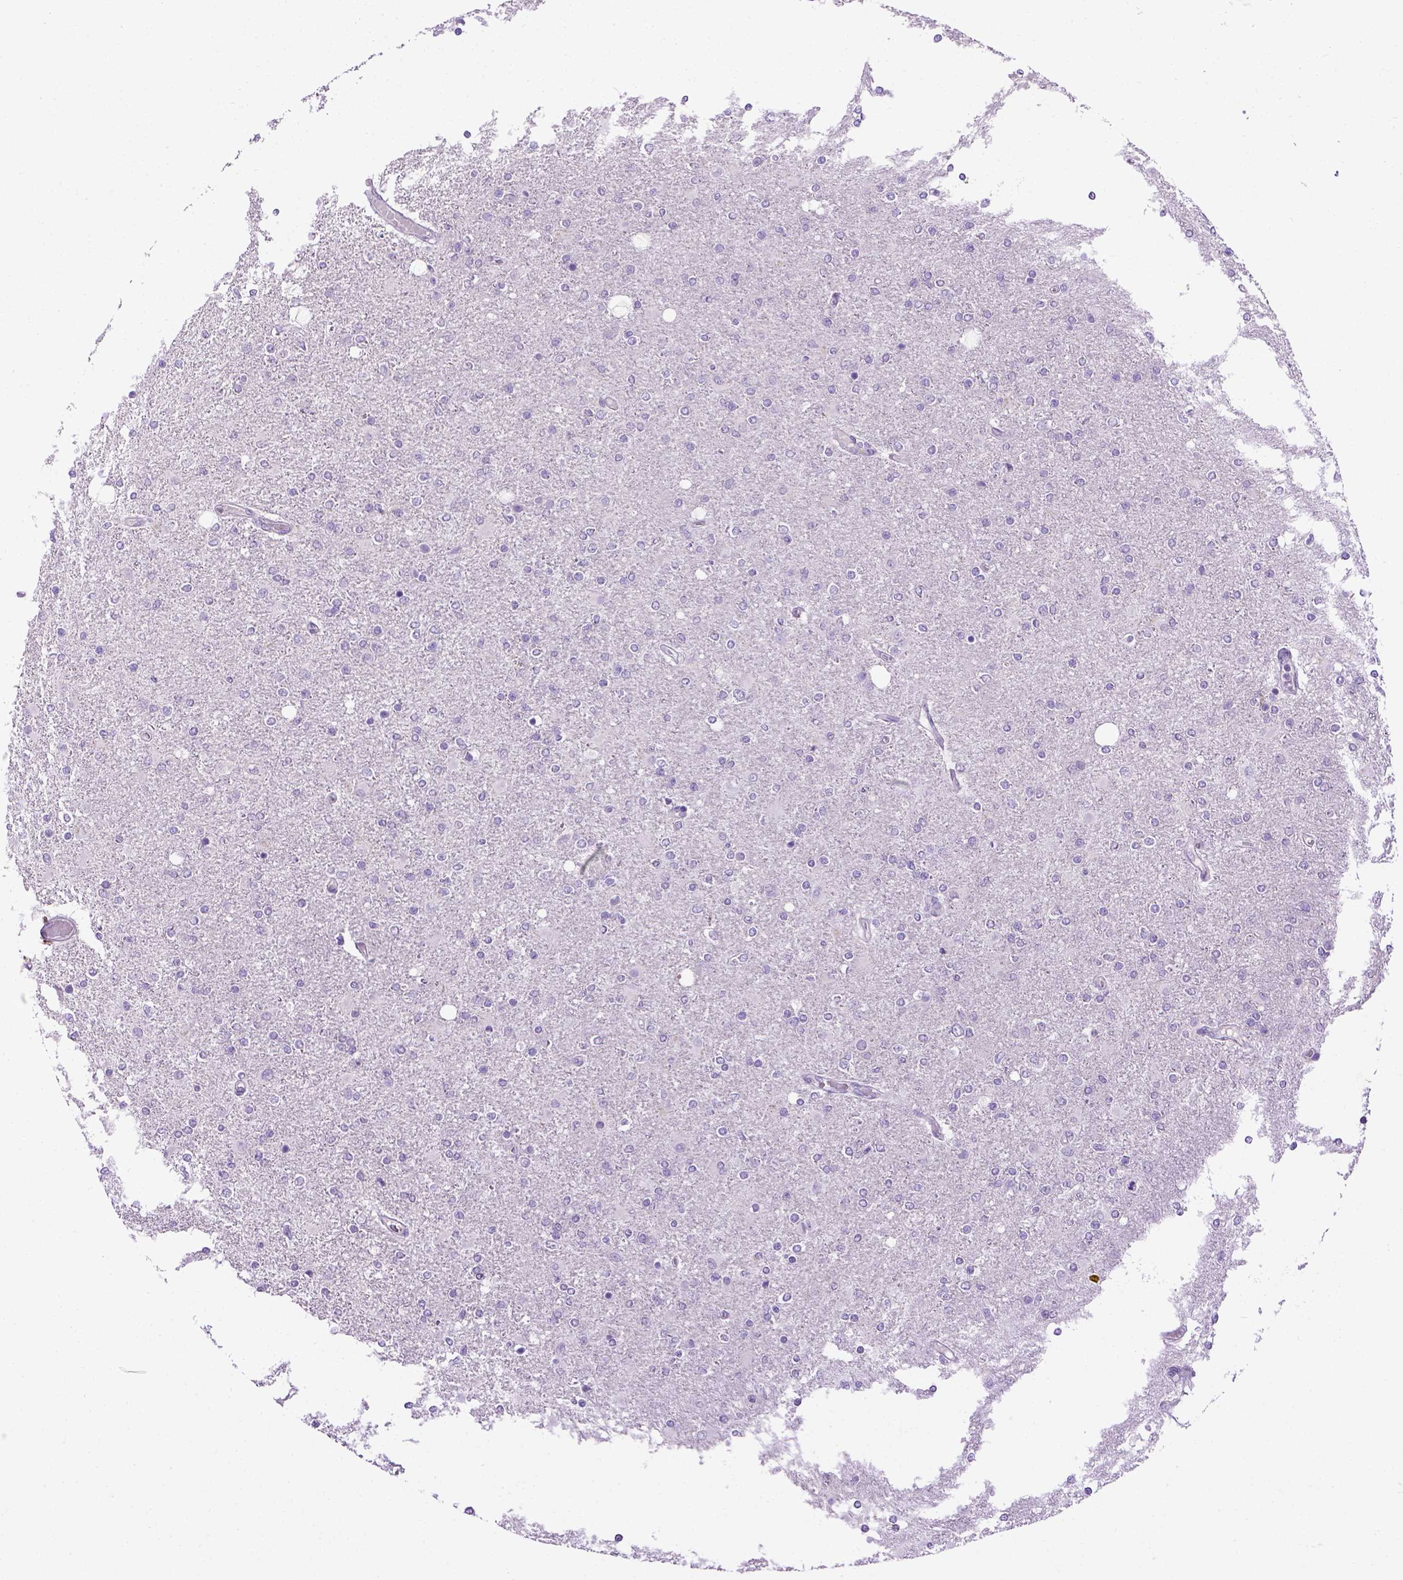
{"staining": {"intensity": "negative", "quantity": "none", "location": "none"}, "tissue": "glioma", "cell_type": "Tumor cells", "image_type": "cancer", "snomed": [{"axis": "morphology", "description": "Glioma, malignant, High grade"}, {"axis": "topography", "description": "Cerebral cortex"}], "caption": "Tumor cells show no significant staining in glioma.", "gene": "CDH1", "patient": {"sex": "male", "age": 70}}